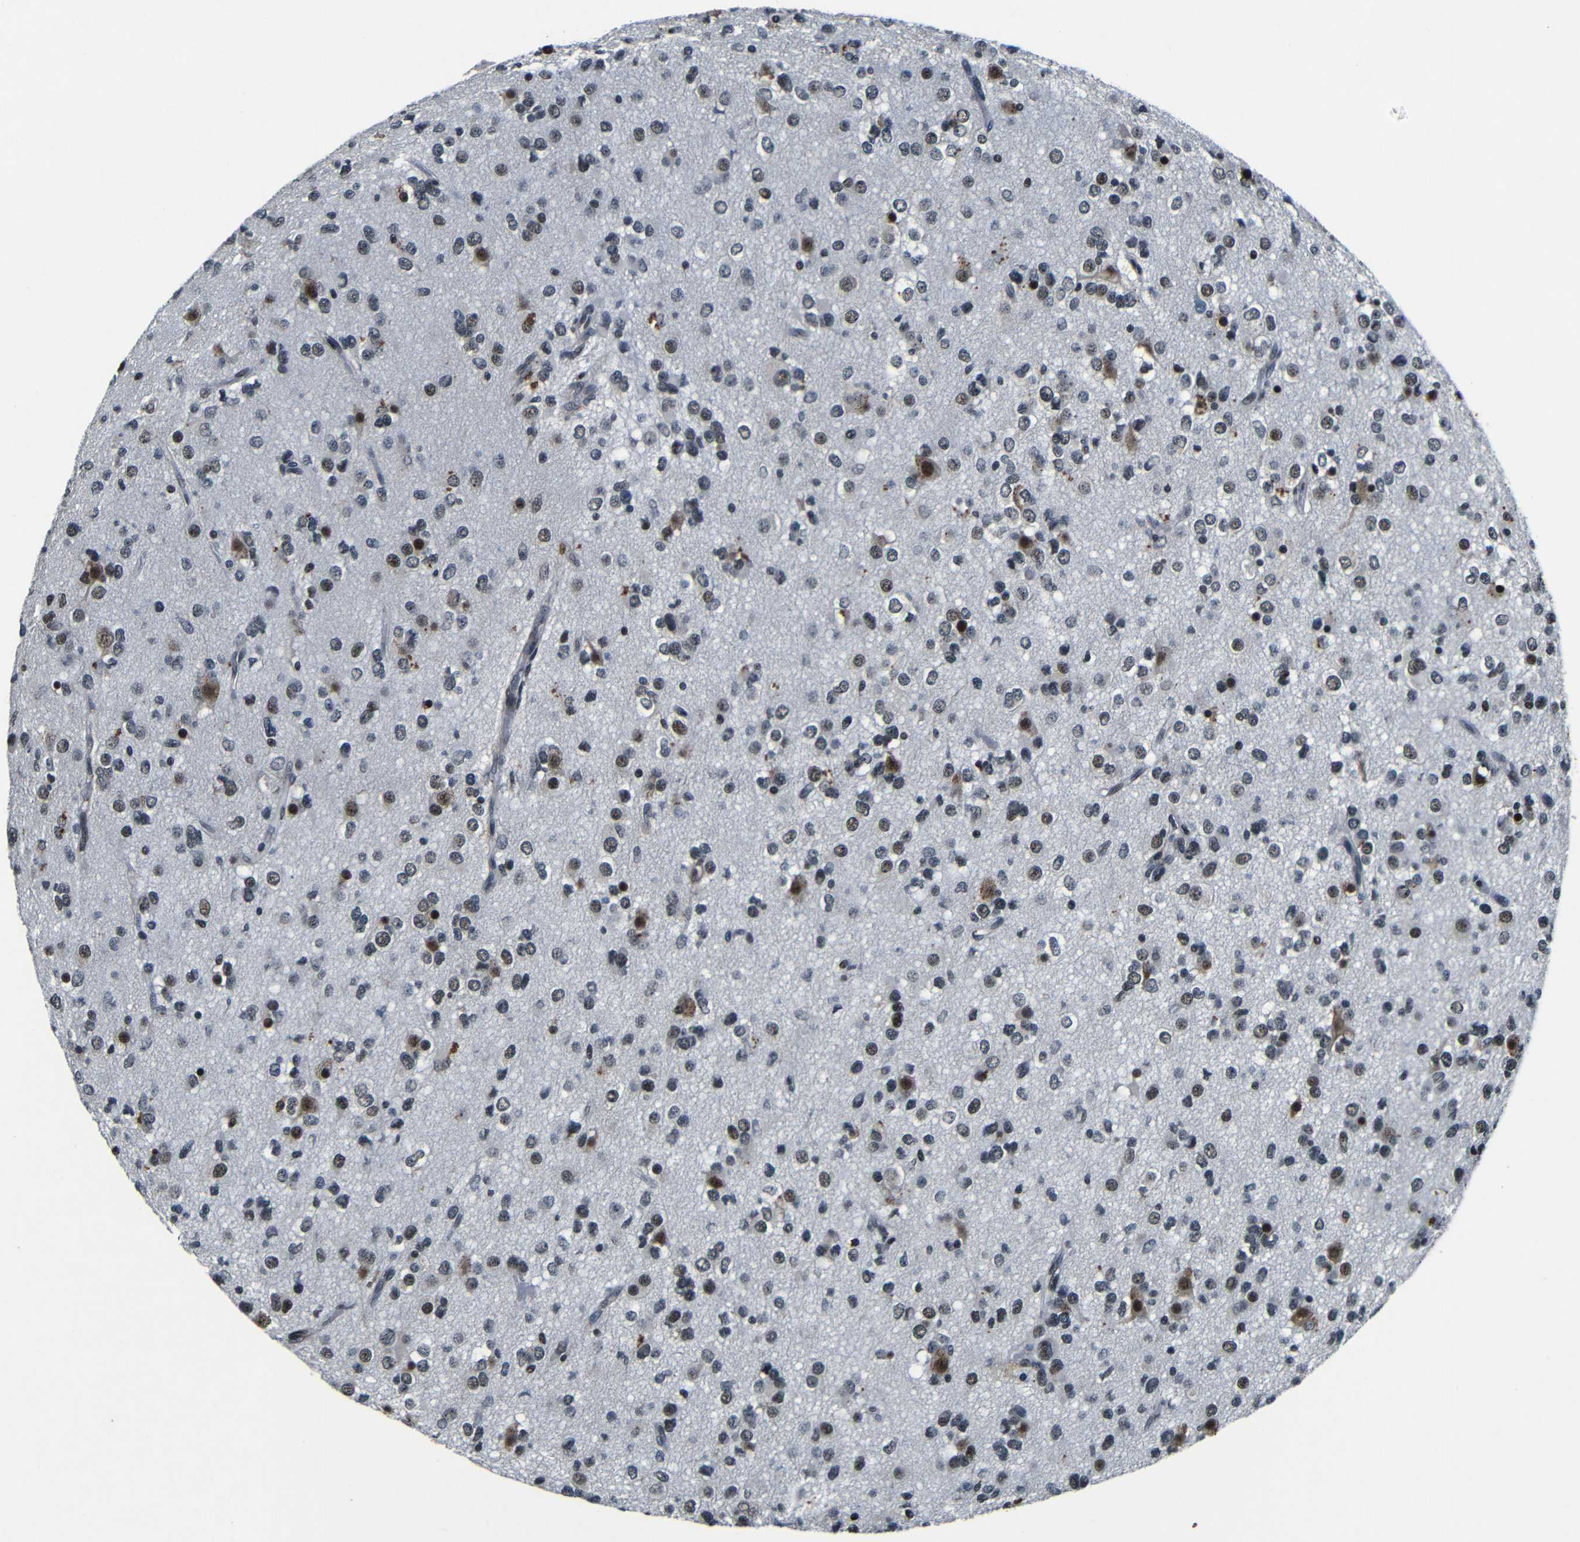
{"staining": {"intensity": "moderate", "quantity": "<25%", "location": "cytoplasmic/membranous,nuclear"}, "tissue": "glioma", "cell_type": "Tumor cells", "image_type": "cancer", "snomed": [{"axis": "morphology", "description": "Glioma, malignant, Low grade"}, {"axis": "topography", "description": "Brain"}], "caption": "The photomicrograph displays a brown stain indicating the presence of a protein in the cytoplasmic/membranous and nuclear of tumor cells in malignant glioma (low-grade). (IHC, brightfield microscopy, high magnification).", "gene": "FOXD4", "patient": {"sex": "male", "age": 42}}